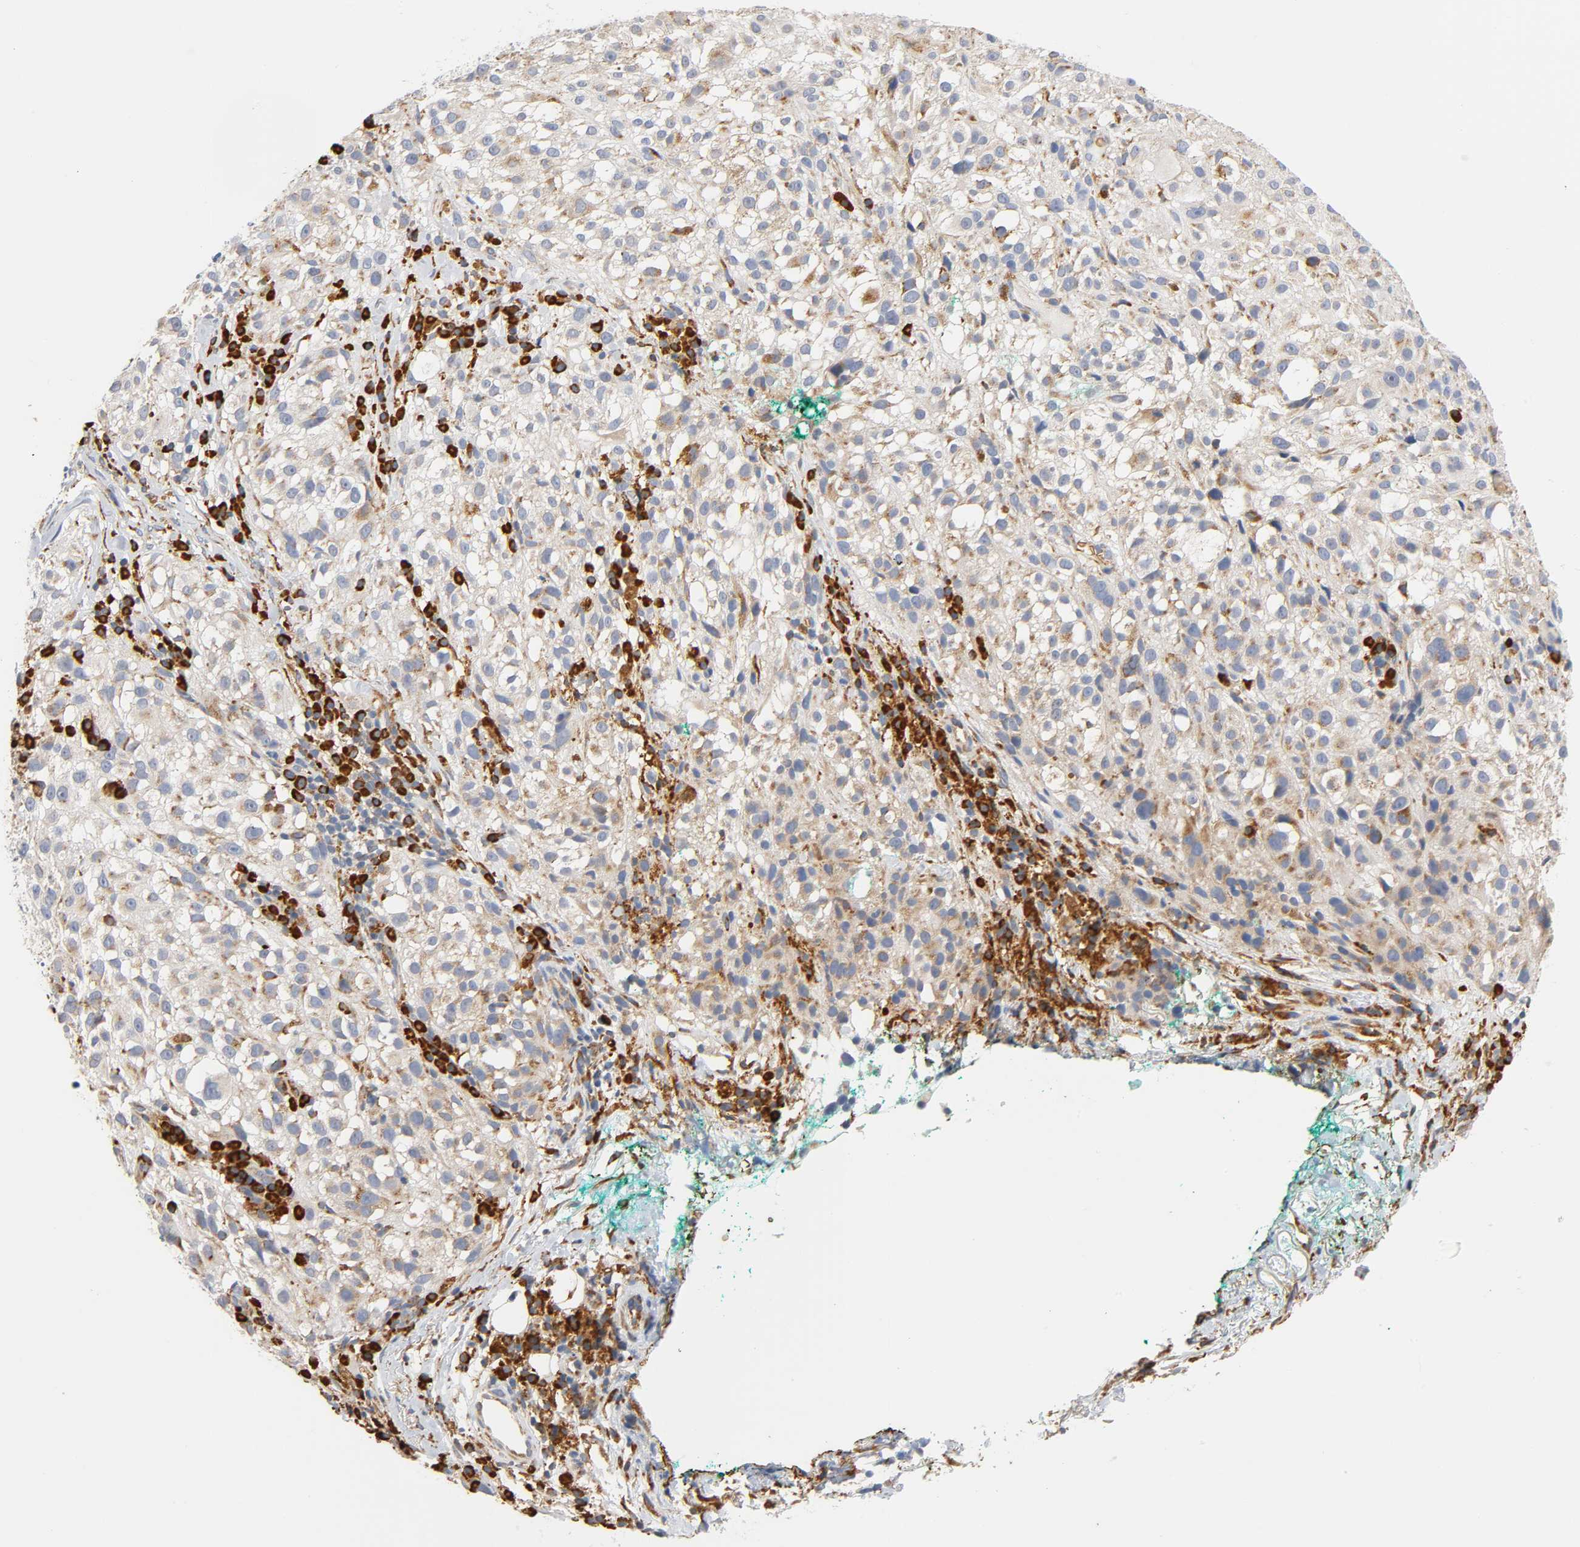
{"staining": {"intensity": "weak", "quantity": ">75%", "location": "cytoplasmic/membranous"}, "tissue": "melanoma", "cell_type": "Tumor cells", "image_type": "cancer", "snomed": [{"axis": "morphology", "description": "Necrosis, NOS"}, {"axis": "morphology", "description": "Malignant melanoma, NOS"}, {"axis": "topography", "description": "Skin"}], "caption": "IHC (DAB) staining of human malignant melanoma demonstrates weak cytoplasmic/membranous protein staining in approximately >75% of tumor cells. (DAB IHC with brightfield microscopy, high magnification).", "gene": "UCKL1", "patient": {"sex": "female", "age": 87}}